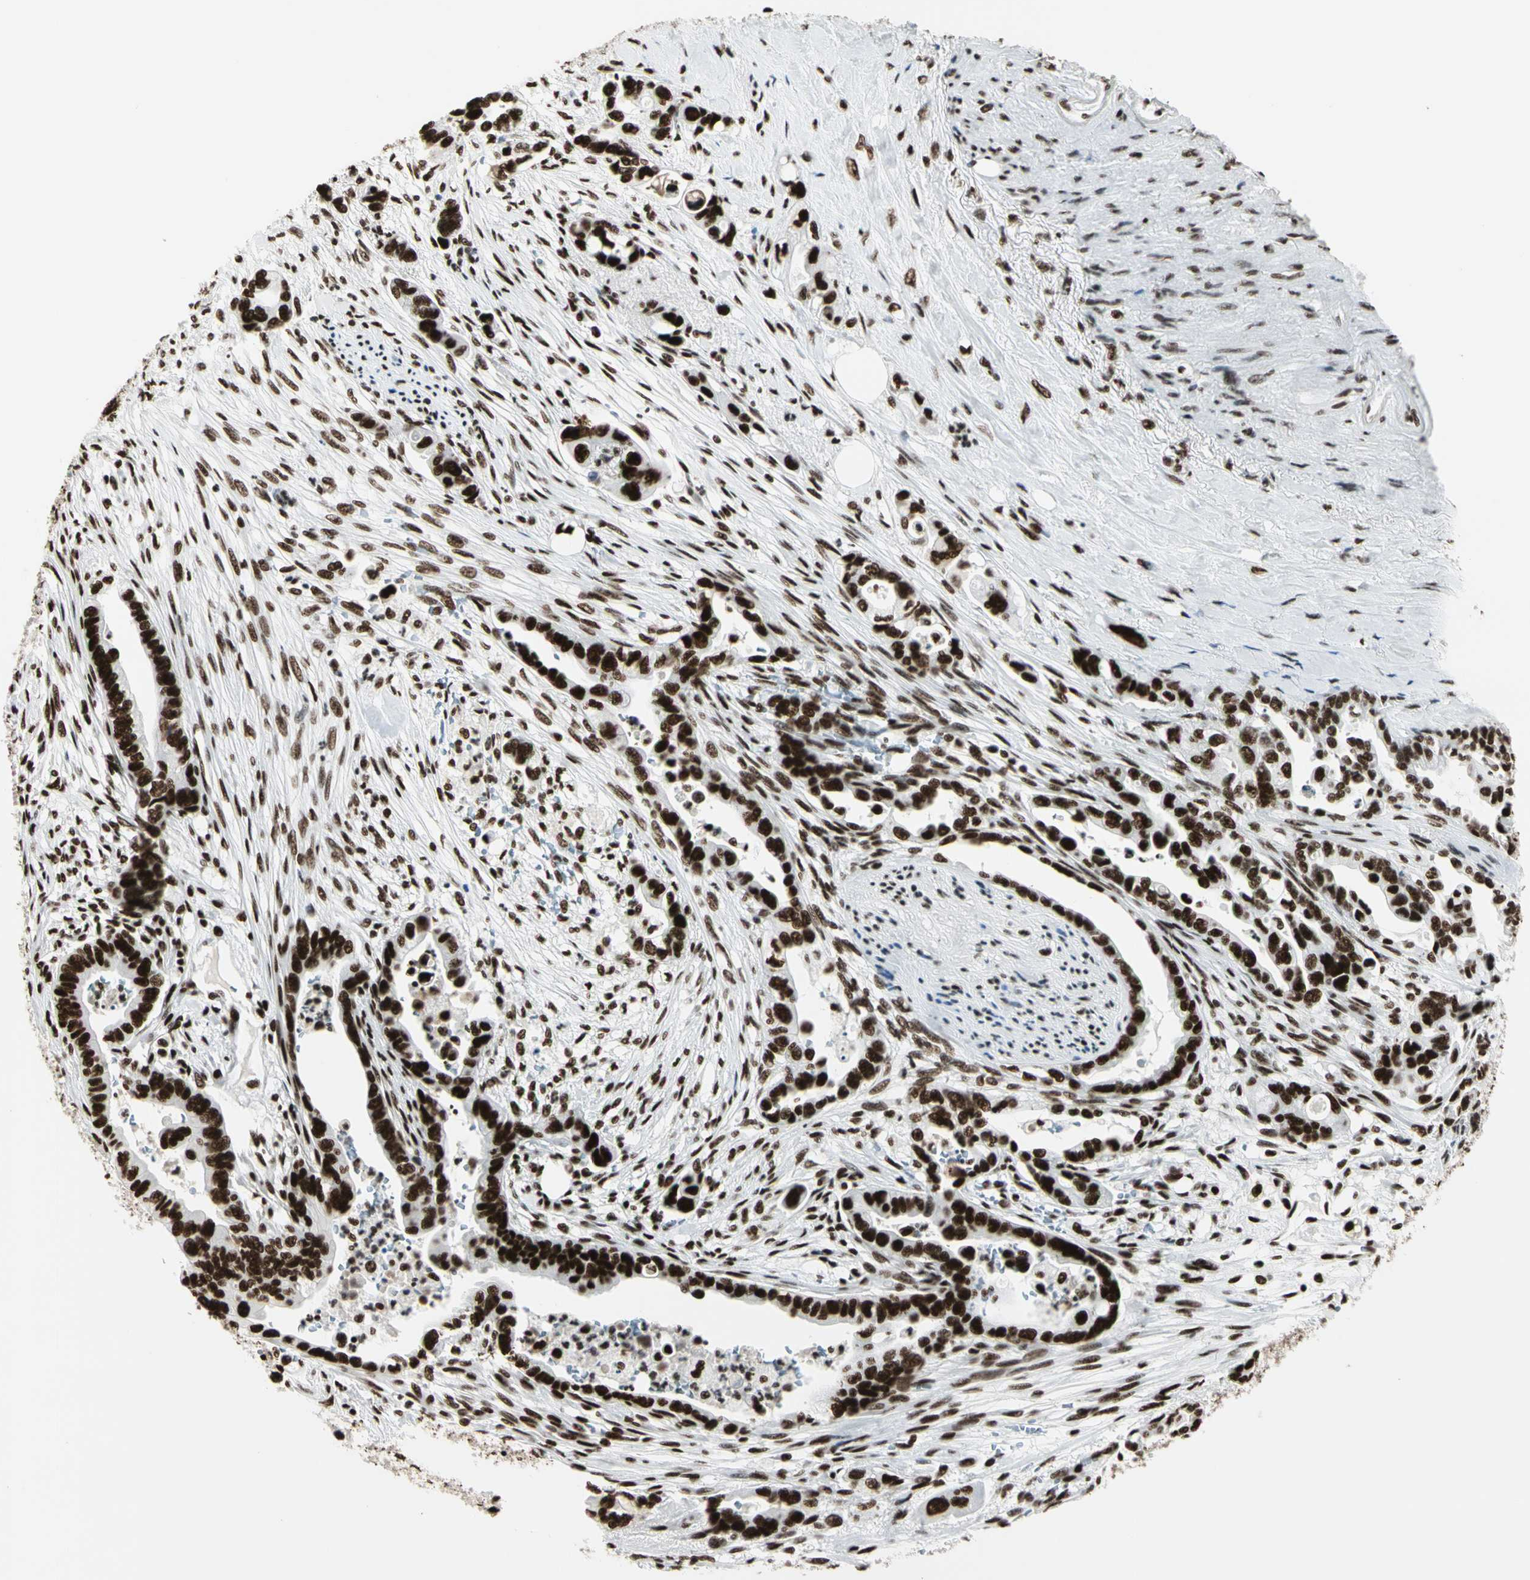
{"staining": {"intensity": "strong", "quantity": ">75%", "location": "nuclear"}, "tissue": "pancreatic cancer", "cell_type": "Tumor cells", "image_type": "cancer", "snomed": [{"axis": "morphology", "description": "Adenocarcinoma, NOS"}, {"axis": "topography", "description": "Pancreas"}], "caption": "IHC photomicrograph of pancreatic cancer stained for a protein (brown), which reveals high levels of strong nuclear staining in about >75% of tumor cells.", "gene": "CCAR1", "patient": {"sex": "male", "age": 70}}